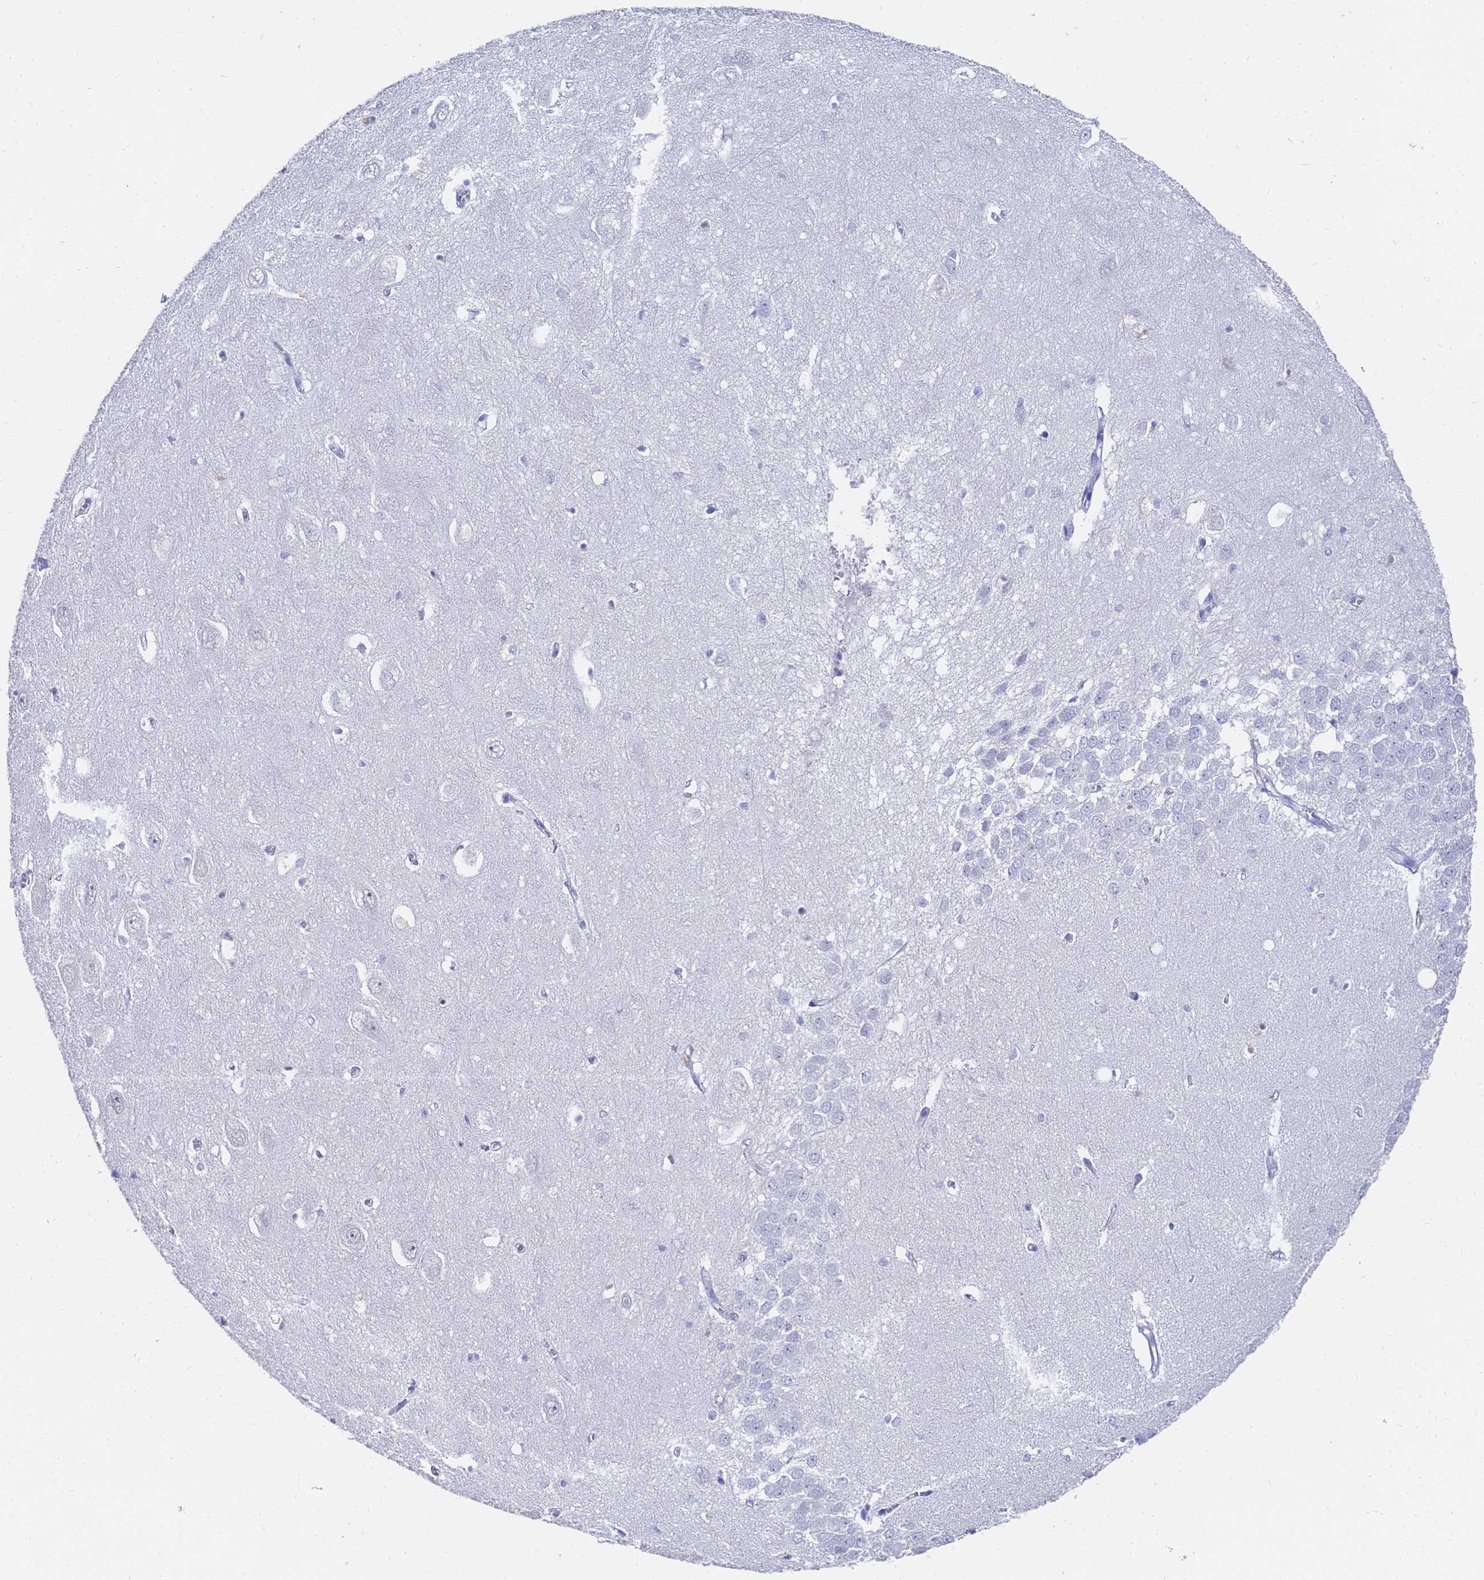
{"staining": {"intensity": "negative", "quantity": "none", "location": "none"}, "tissue": "hippocampus", "cell_type": "Glial cells", "image_type": "normal", "snomed": [{"axis": "morphology", "description": "Normal tissue, NOS"}, {"axis": "topography", "description": "Hippocampus"}], "caption": "Immunohistochemistry (IHC) of benign human hippocampus demonstrates no positivity in glial cells.", "gene": "C2orf72", "patient": {"sex": "female", "age": 64}}